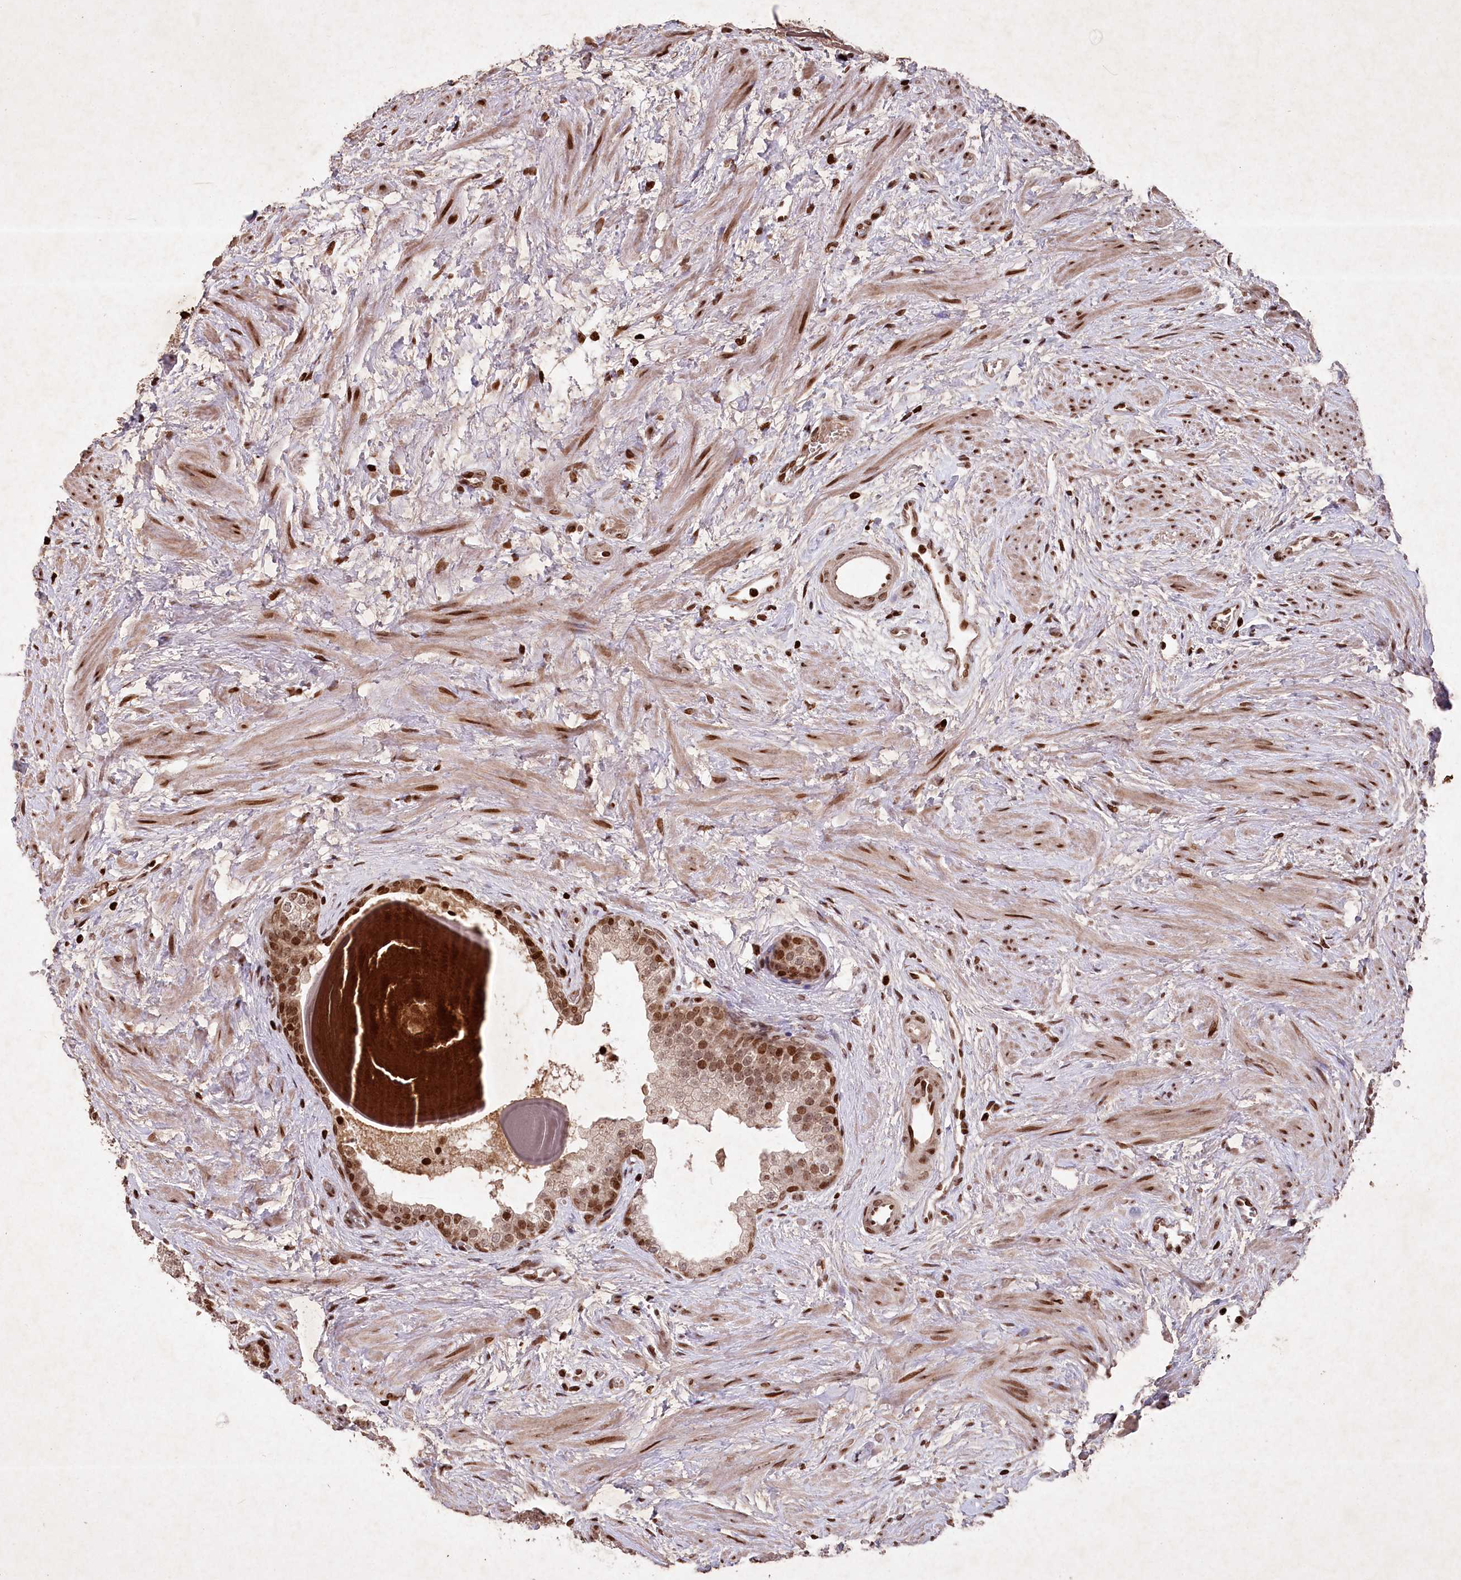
{"staining": {"intensity": "moderate", "quantity": ">75%", "location": "nuclear"}, "tissue": "prostate", "cell_type": "Glandular cells", "image_type": "normal", "snomed": [{"axis": "morphology", "description": "Normal tissue, NOS"}, {"axis": "topography", "description": "Prostate"}], "caption": "Immunohistochemistry (IHC) (DAB) staining of unremarkable prostate shows moderate nuclear protein positivity in about >75% of glandular cells.", "gene": "CCSER2", "patient": {"sex": "male", "age": 48}}